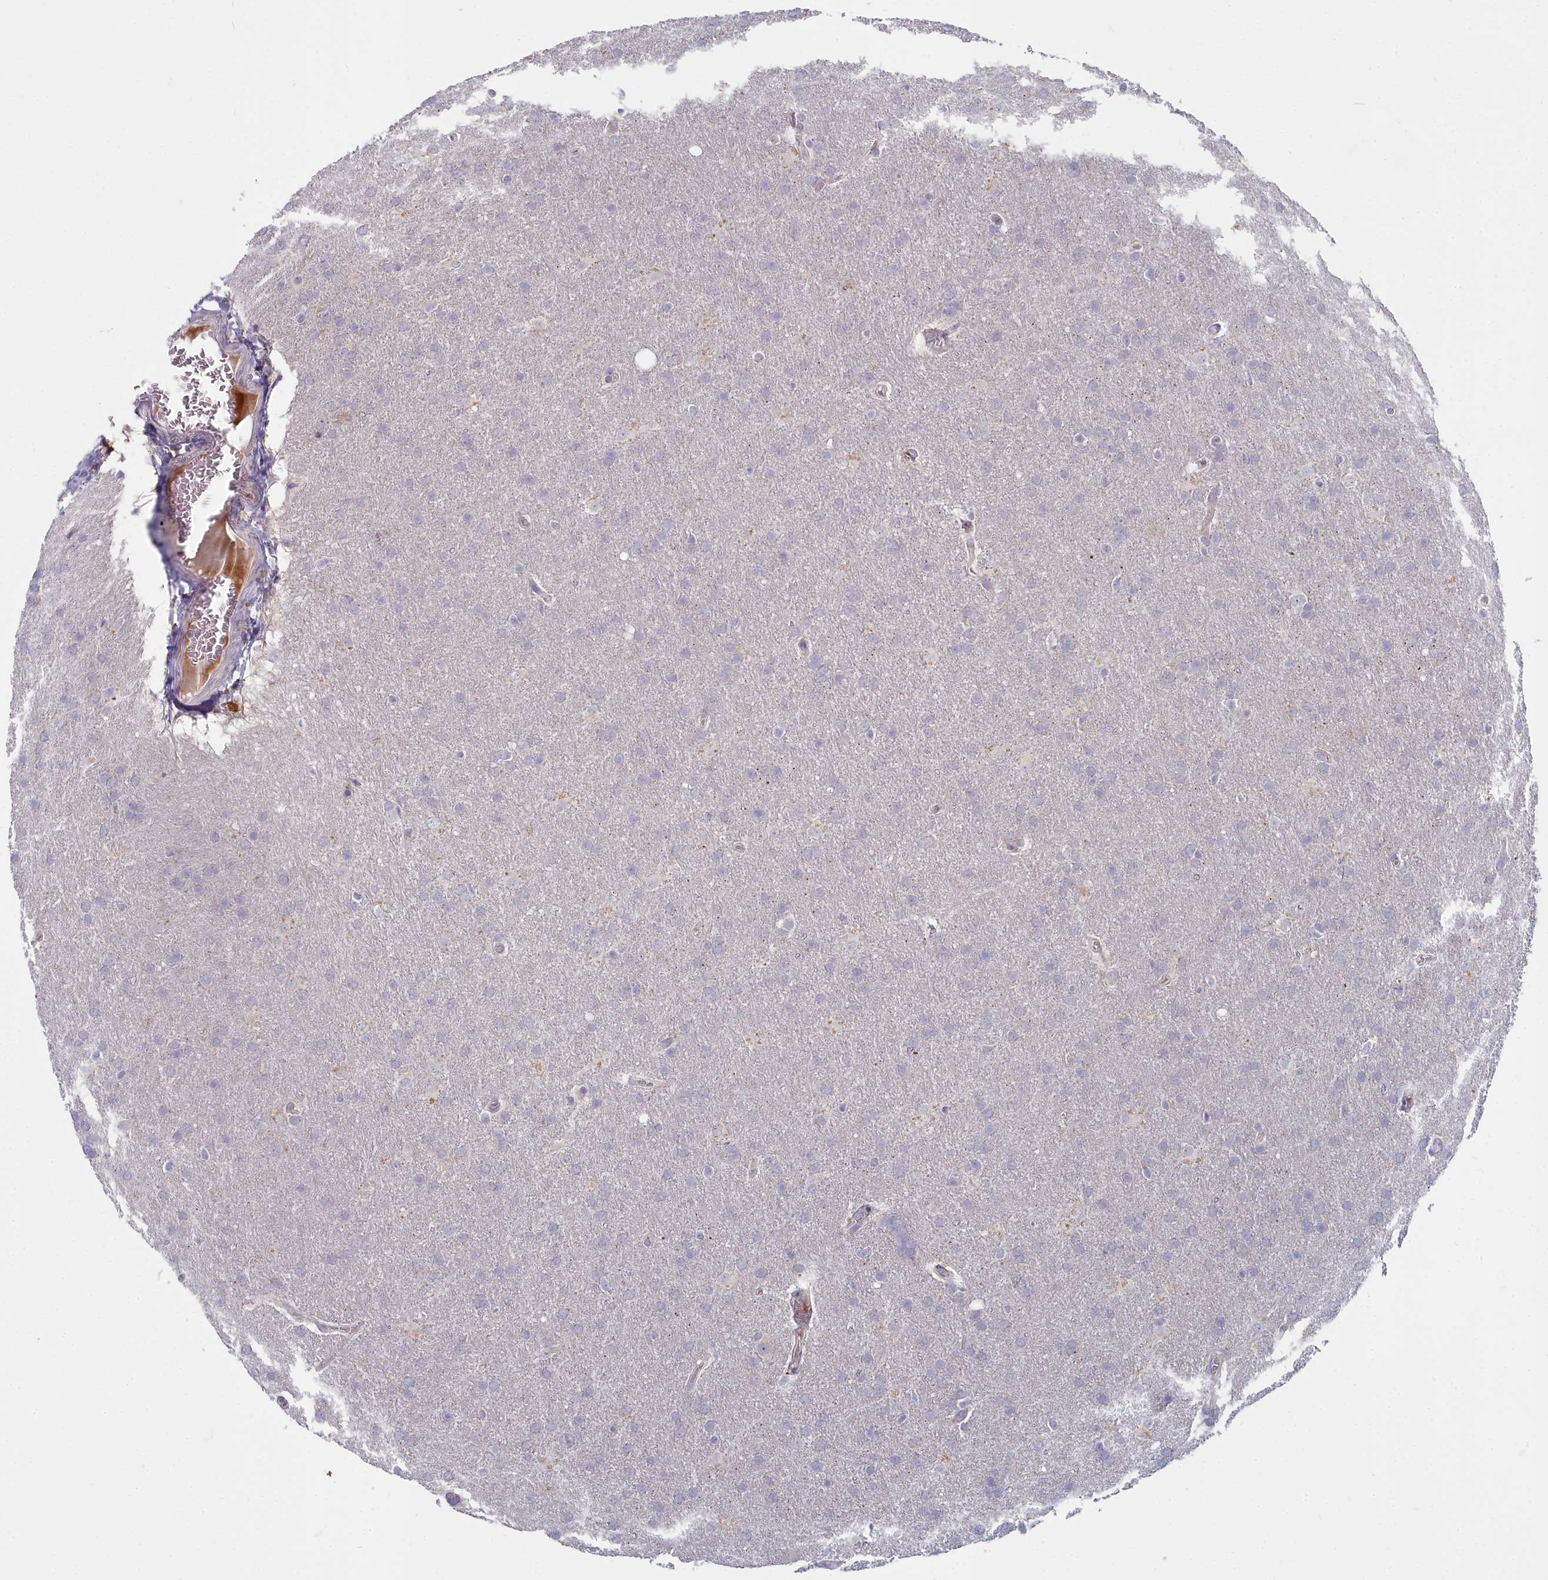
{"staining": {"intensity": "negative", "quantity": "none", "location": "none"}, "tissue": "glioma", "cell_type": "Tumor cells", "image_type": "cancer", "snomed": [{"axis": "morphology", "description": "Glioma, malignant, Low grade"}, {"axis": "topography", "description": "Brain"}], "caption": "This is an immunohistochemistry histopathology image of human low-grade glioma (malignant). There is no positivity in tumor cells.", "gene": "INSYN2A", "patient": {"sex": "female", "age": 32}}